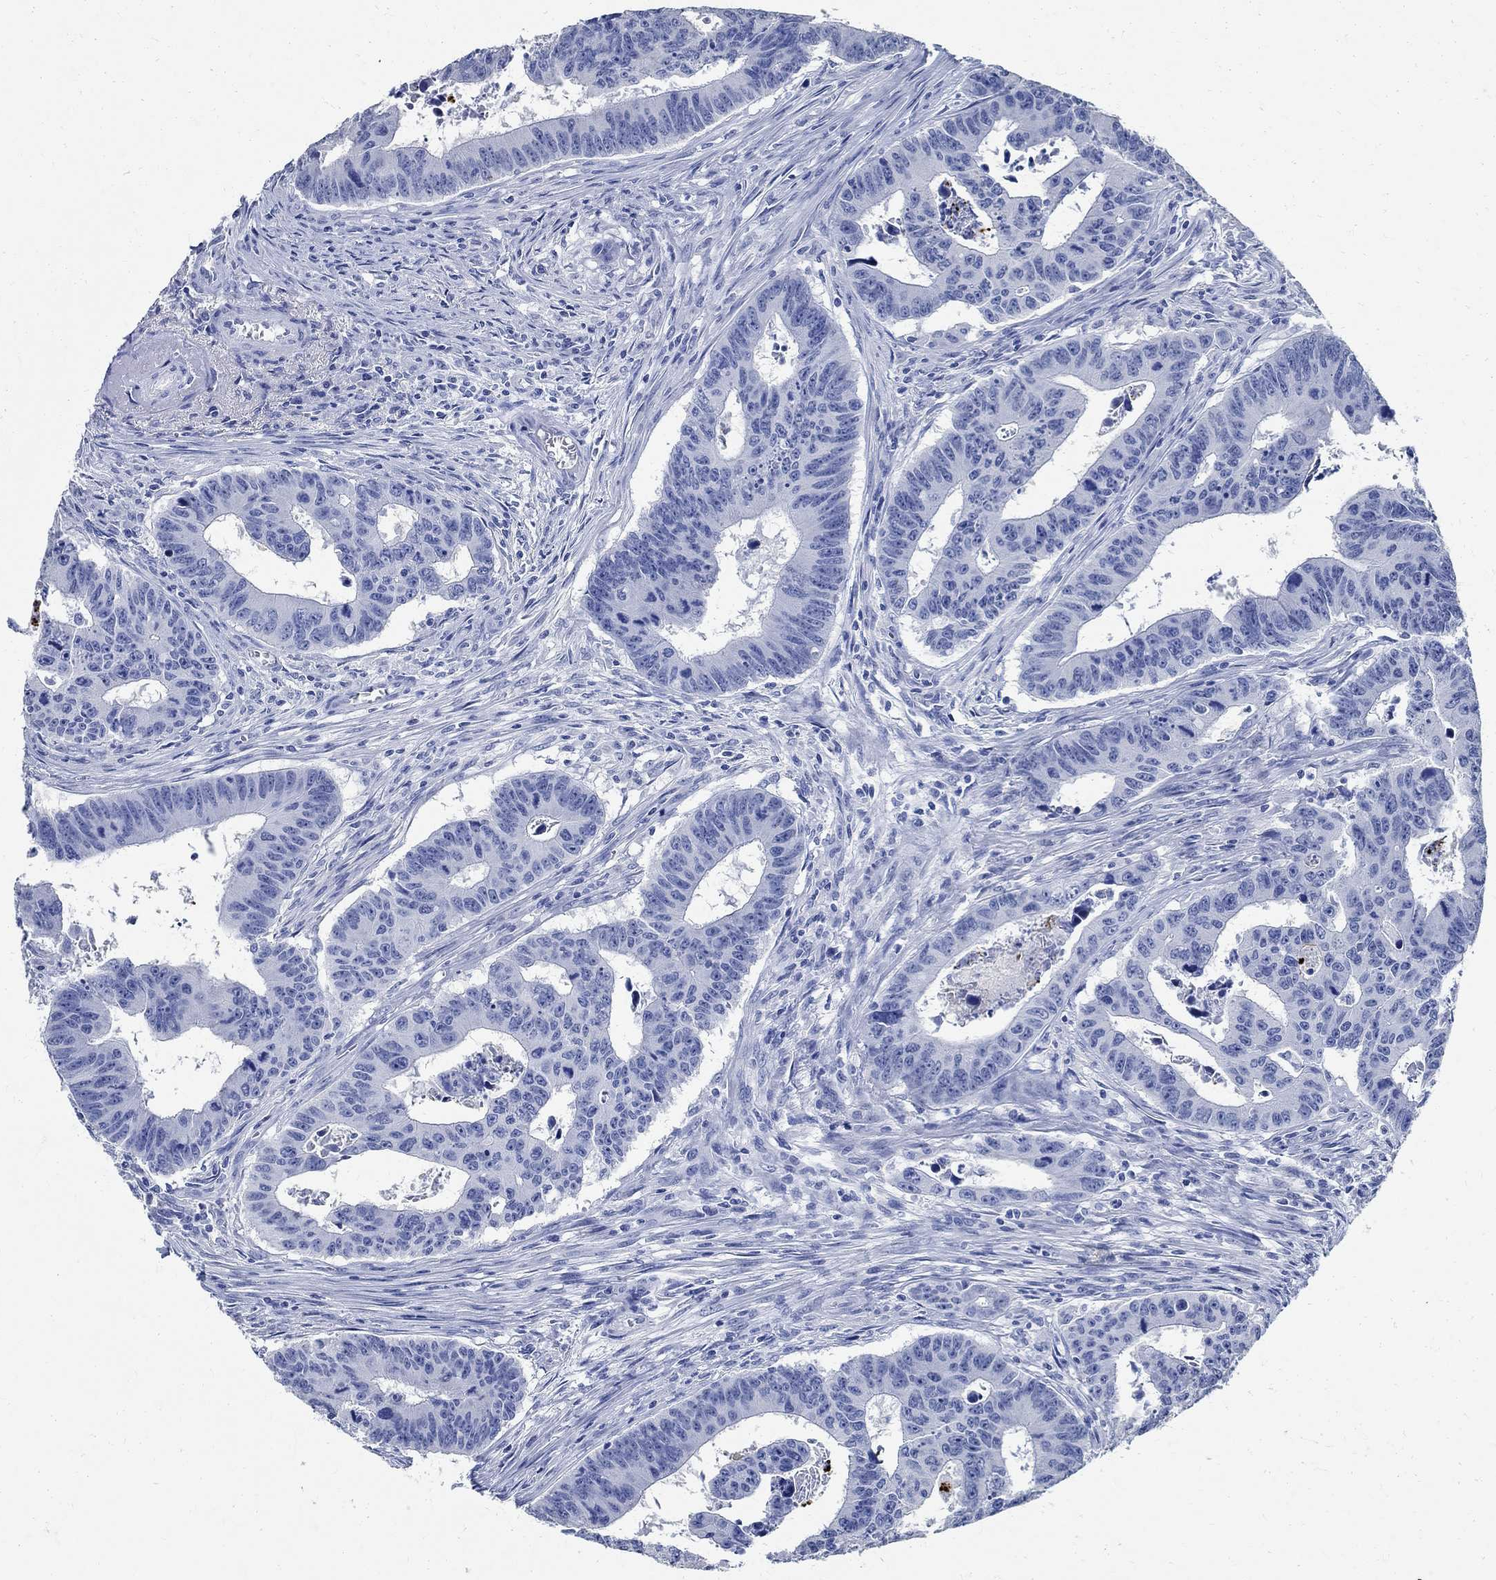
{"staining": {"intensity": "negative", "quantity": "none", "location": "none"}, "tissue": "colorectal cancer", "cell_type": "Tumor cells", "image_type": "cancer", "snomed": [{"axis": "morphology", "description": "Adenocarcinoma, NOS"}, {"axis": "topography", "description": "Appendix"}, {"axis": "topography", "description": "Colon"}, {"axis": "topography", "description": "Cecum"}, {"axis": "topography", "description": "Colon asc"}], "caption": "Image shows no protein positivity in tumor cells of colorectal adenocarcinoma tissue.", "gene": "TMEM221", "patient": {"sex": "female", "age": 85}}